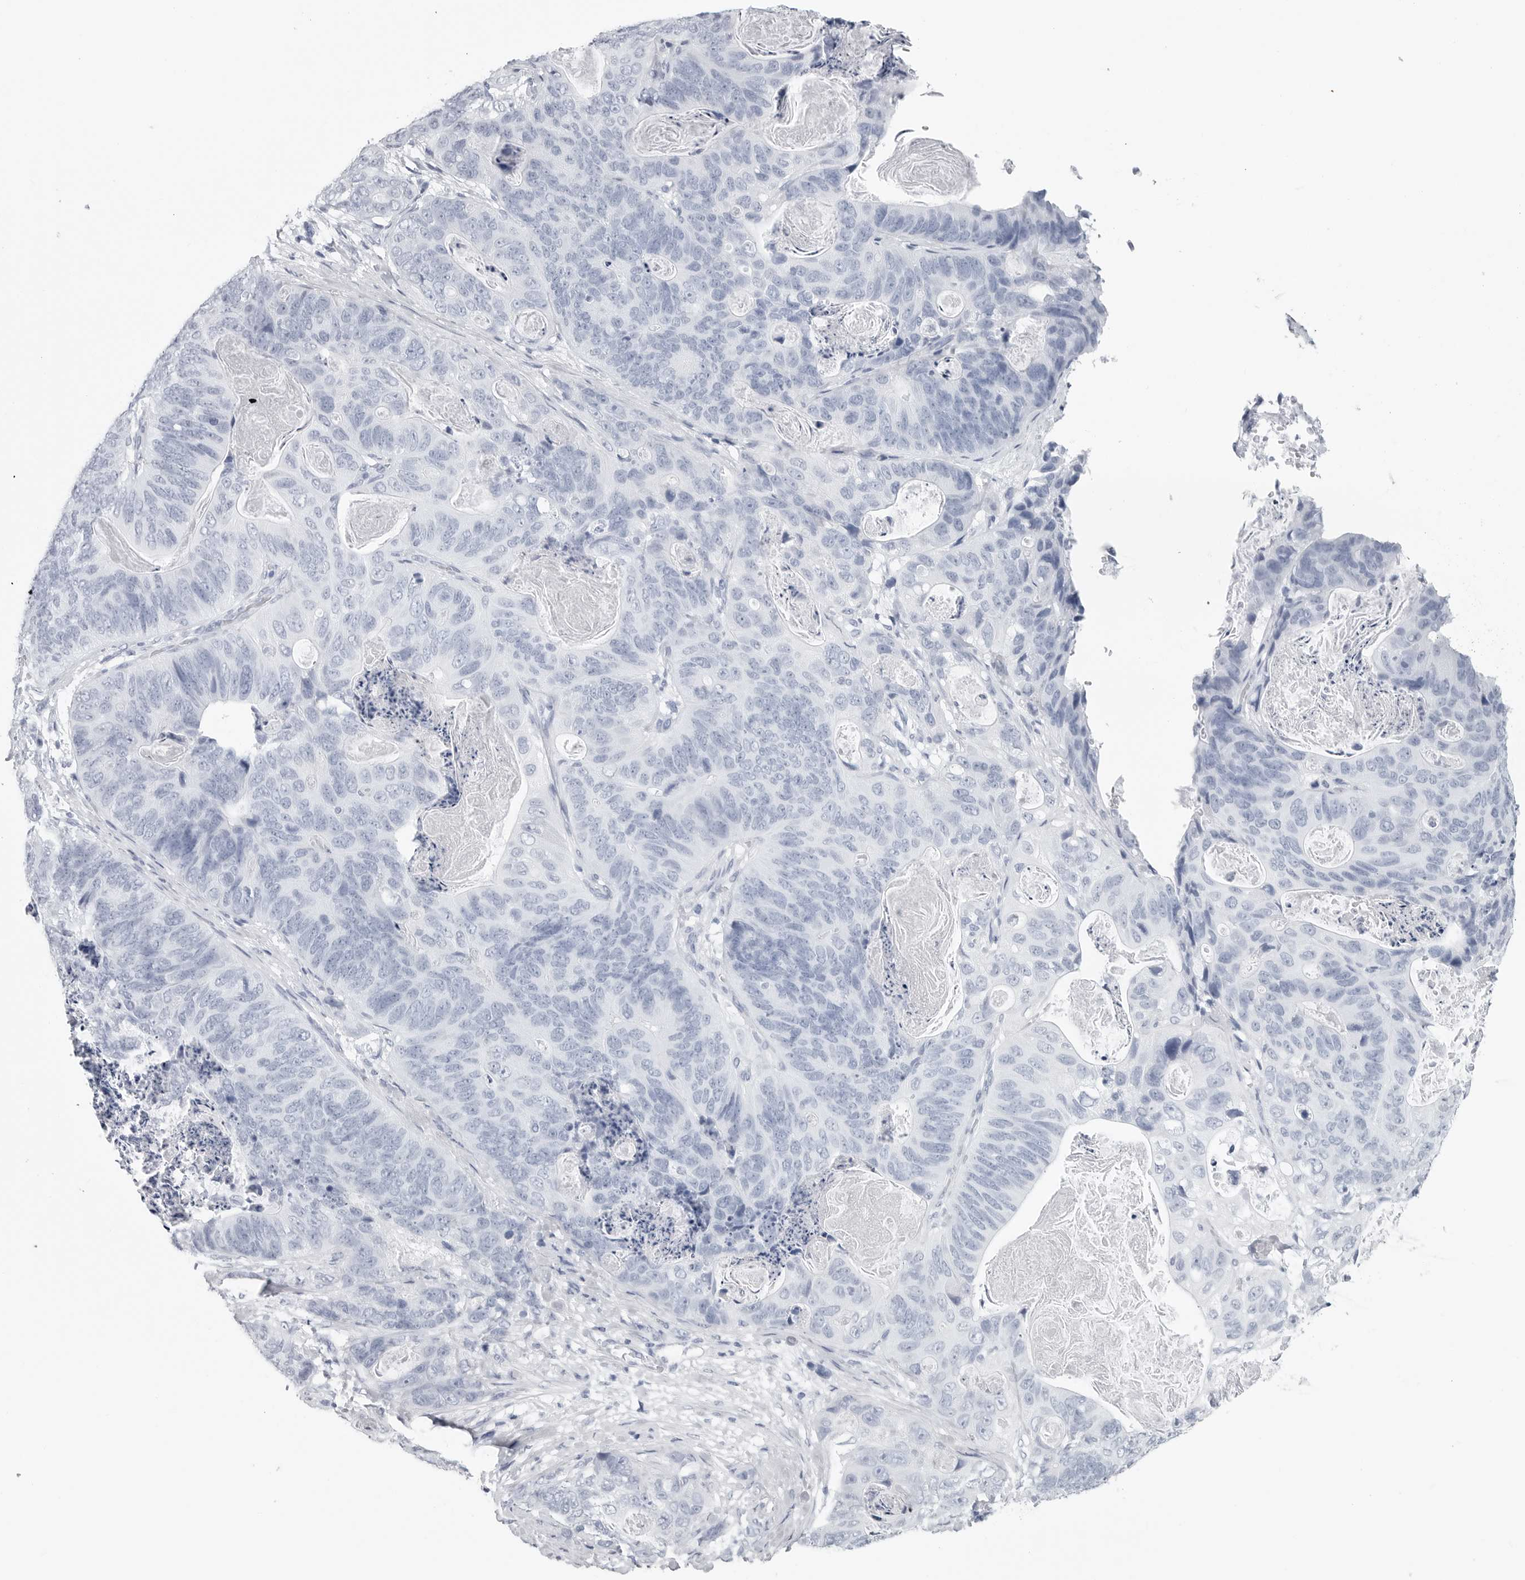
{"staining": {"intensity": "negative", "quantity": "none", "location": "none"}, "tissue": "stomach cancer", "cell_type": "Tumor cells", "image_type": "cancer", "snomed": [{"axis": "morphology", "description": "Normal tissue, NOS"}, {"axis": "morphology", "description": "Adenocarcinoma, NOS"}, {"axis": "topography", "description": "Stomach"}], "caption": "Stomach cancer stained for a protein using IHC reveals no staining tumor cells.", "gene": "CSH1", "patient": {"sex": "female", "age": 89}}